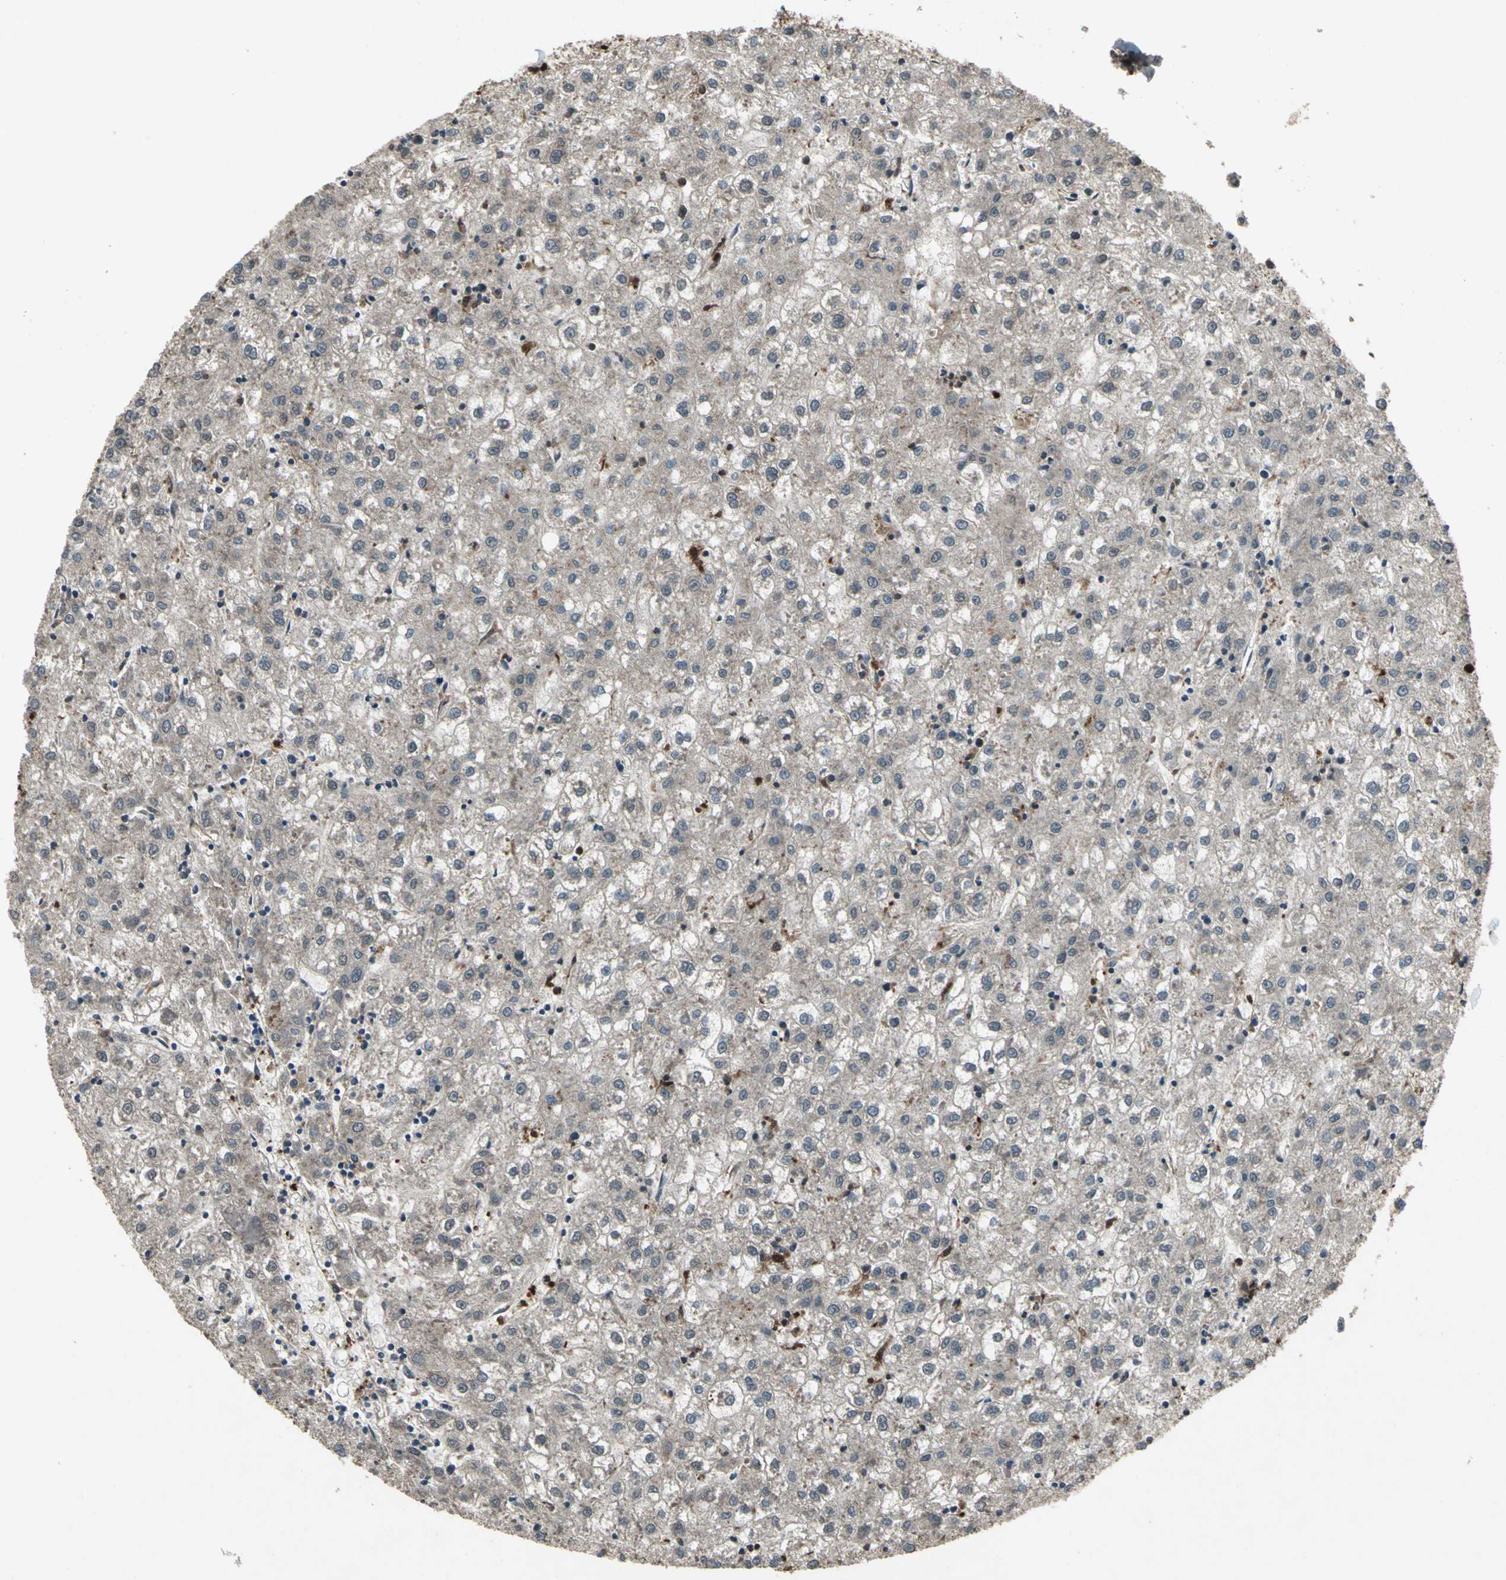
{"staining": {"intensity": "negative", "quantity": "none", "location": "none"}, "tissue": "liver cancer", "cell_type": "Tumor cells", "image_type": "cancer", "snomed": [{"axis": "morphology", "description": "Carcinoma, Hepatocellular, NOS"}, {"axis": "topography", "description": "Liver"}], "caption": "This is a micrograph of immunohistochemistry (IHC) staining of liver cancer, which shows no positivity in tumor cells.", "gene": "PYCARD", "patient": {"sex": "male", "age": 72}}